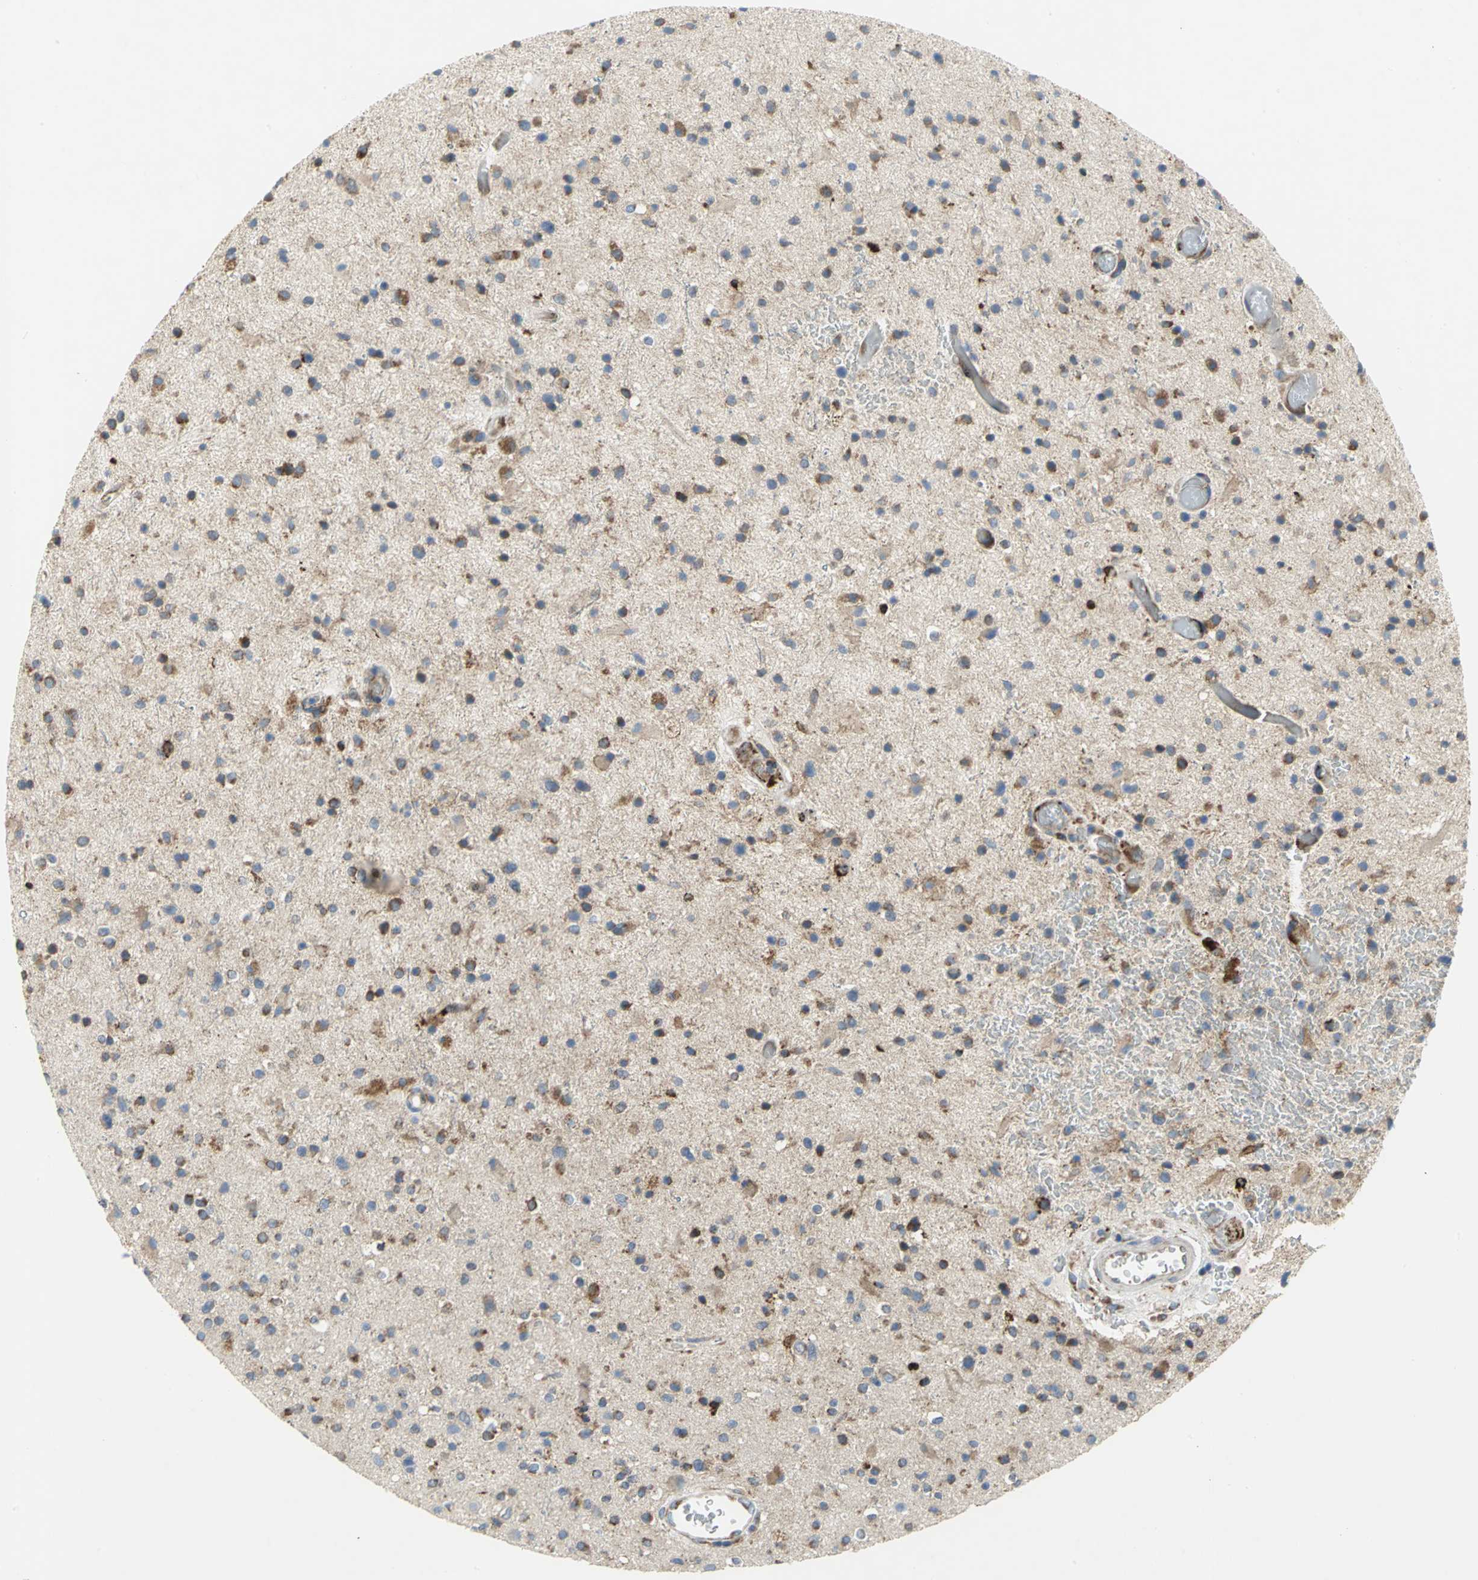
{"staining": {"intensity": "moderate", "quantity": ">75%", "location": "cytoplasmic/membranous"}, "tissue": "glioma", "cell_type": "Tumor cells", "image_type": "cancer", "snomed": [{"axis": "morphology", "description": "Glioma, malignant, High grade"}, {"axis": "topography", "description": "Brain"}], "caption": "A high-resolution histopathology image shows immunohistochemistry (IHC) staining of glioma, which shows moderate cytoplasmic/membranous expression in approximately >75% of tumor cells. (IHC, brightfield microscopy, high magnification).", "gene": "TULP4", "patient": {"sex": "male", "age": 33}}